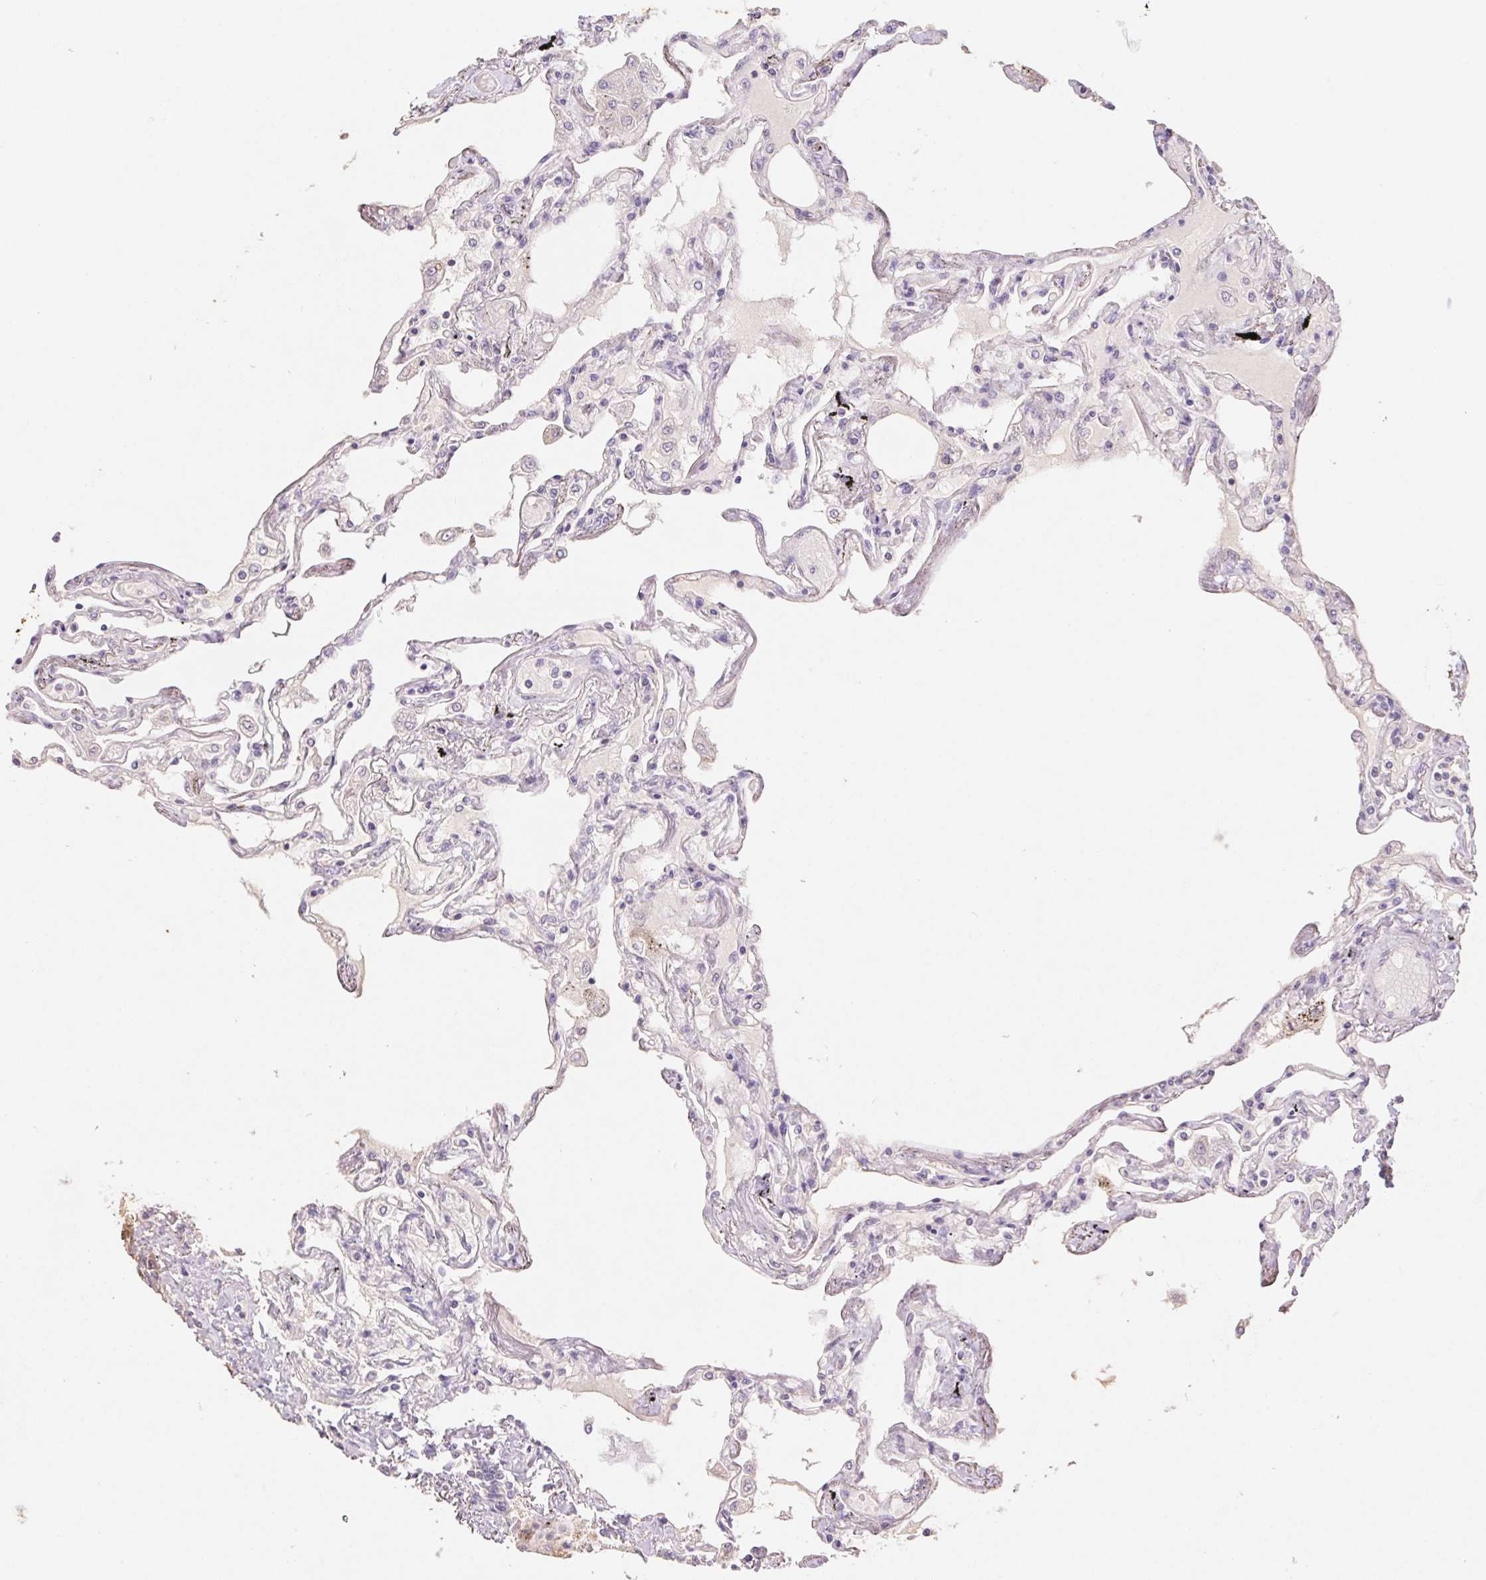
{"staining": {"intensity": "weak", "quantity": "<25%", "location": "cytoplasmic/membranous"}, "tissue": "lung", "cell_type": "Alveolar cells", "image_type": "normal", "snomed": [{"axis": "morphology", "description": "Normal tissue, NOS"}, {"axis": "morphology", "description": "Adenocarcinoma, NOS"}, {"axis": "topography", "description": "Cartilage tissue"}, {"axis": "topography", "description": "Lung"}], "caption": "Immunohistochemistry photomicrograph of unremarkable lung stained for a protein (brown), which reveals no staining in alveolar cells.", "gene": "GRM2", "patient": {"sex": "female", "age": 67}}